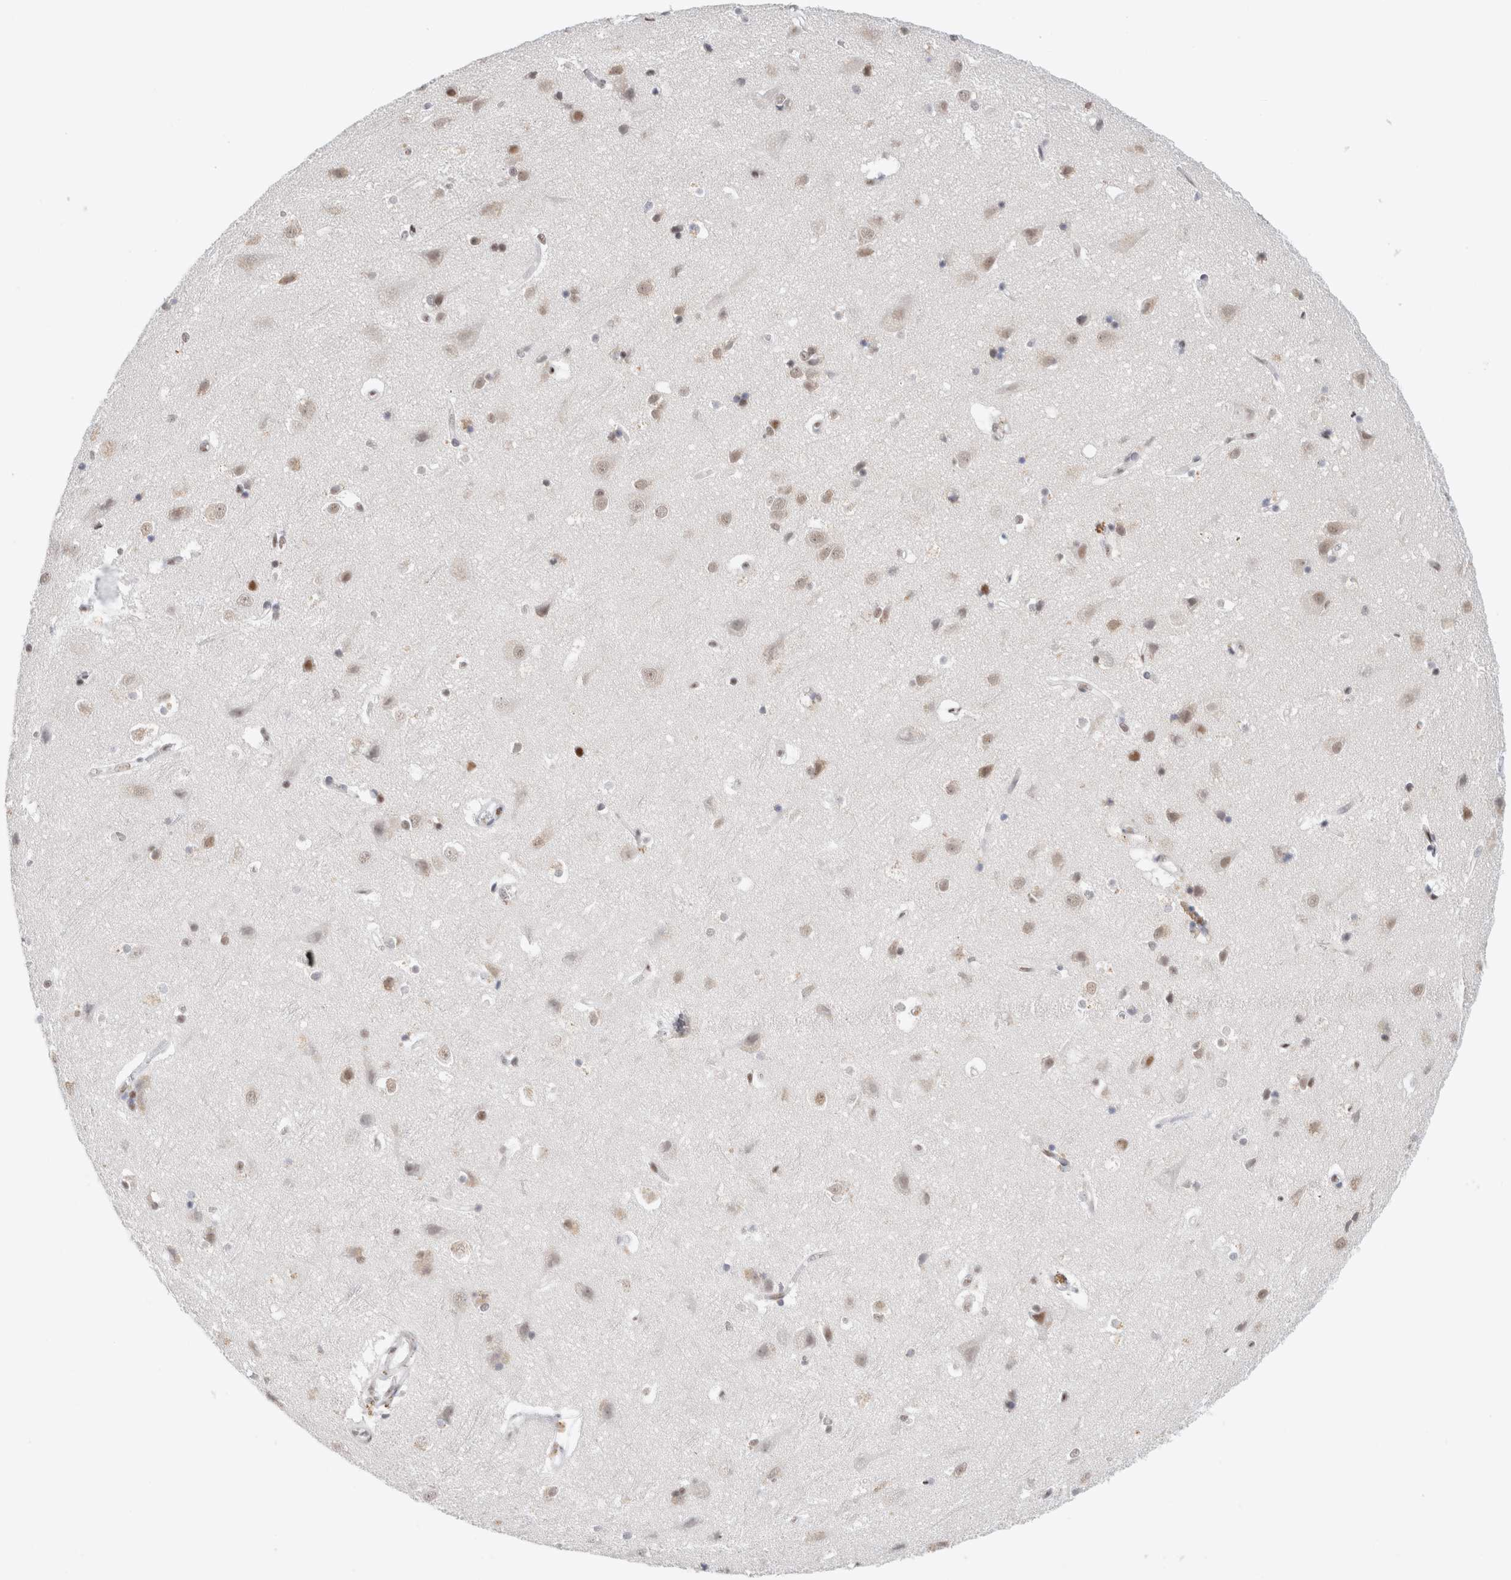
{"staining": {"intensity": "moderate", "quantity": "<25%", "location": "nuclear"}, "tissue": "cerebral cortex", "cell_type": "Endothelial cells", "image_type": "normal", "snomed": [{"axis": "morphology", "description": "Normal tissue, NOS"}, {"axis": "topography", "description": "Cerebral cortex"}], "caption": "Endothelial cells show low levels of moderate nuclear positivity in approximately <25% of cells in unremarkable human cerebral cortex. (DAB (3,3'-diaminobenzidine) IHC with brightfield microscopy, high magnification).", "gene": "COPS7A", "patient": {"sex": "male", "age": 54}}